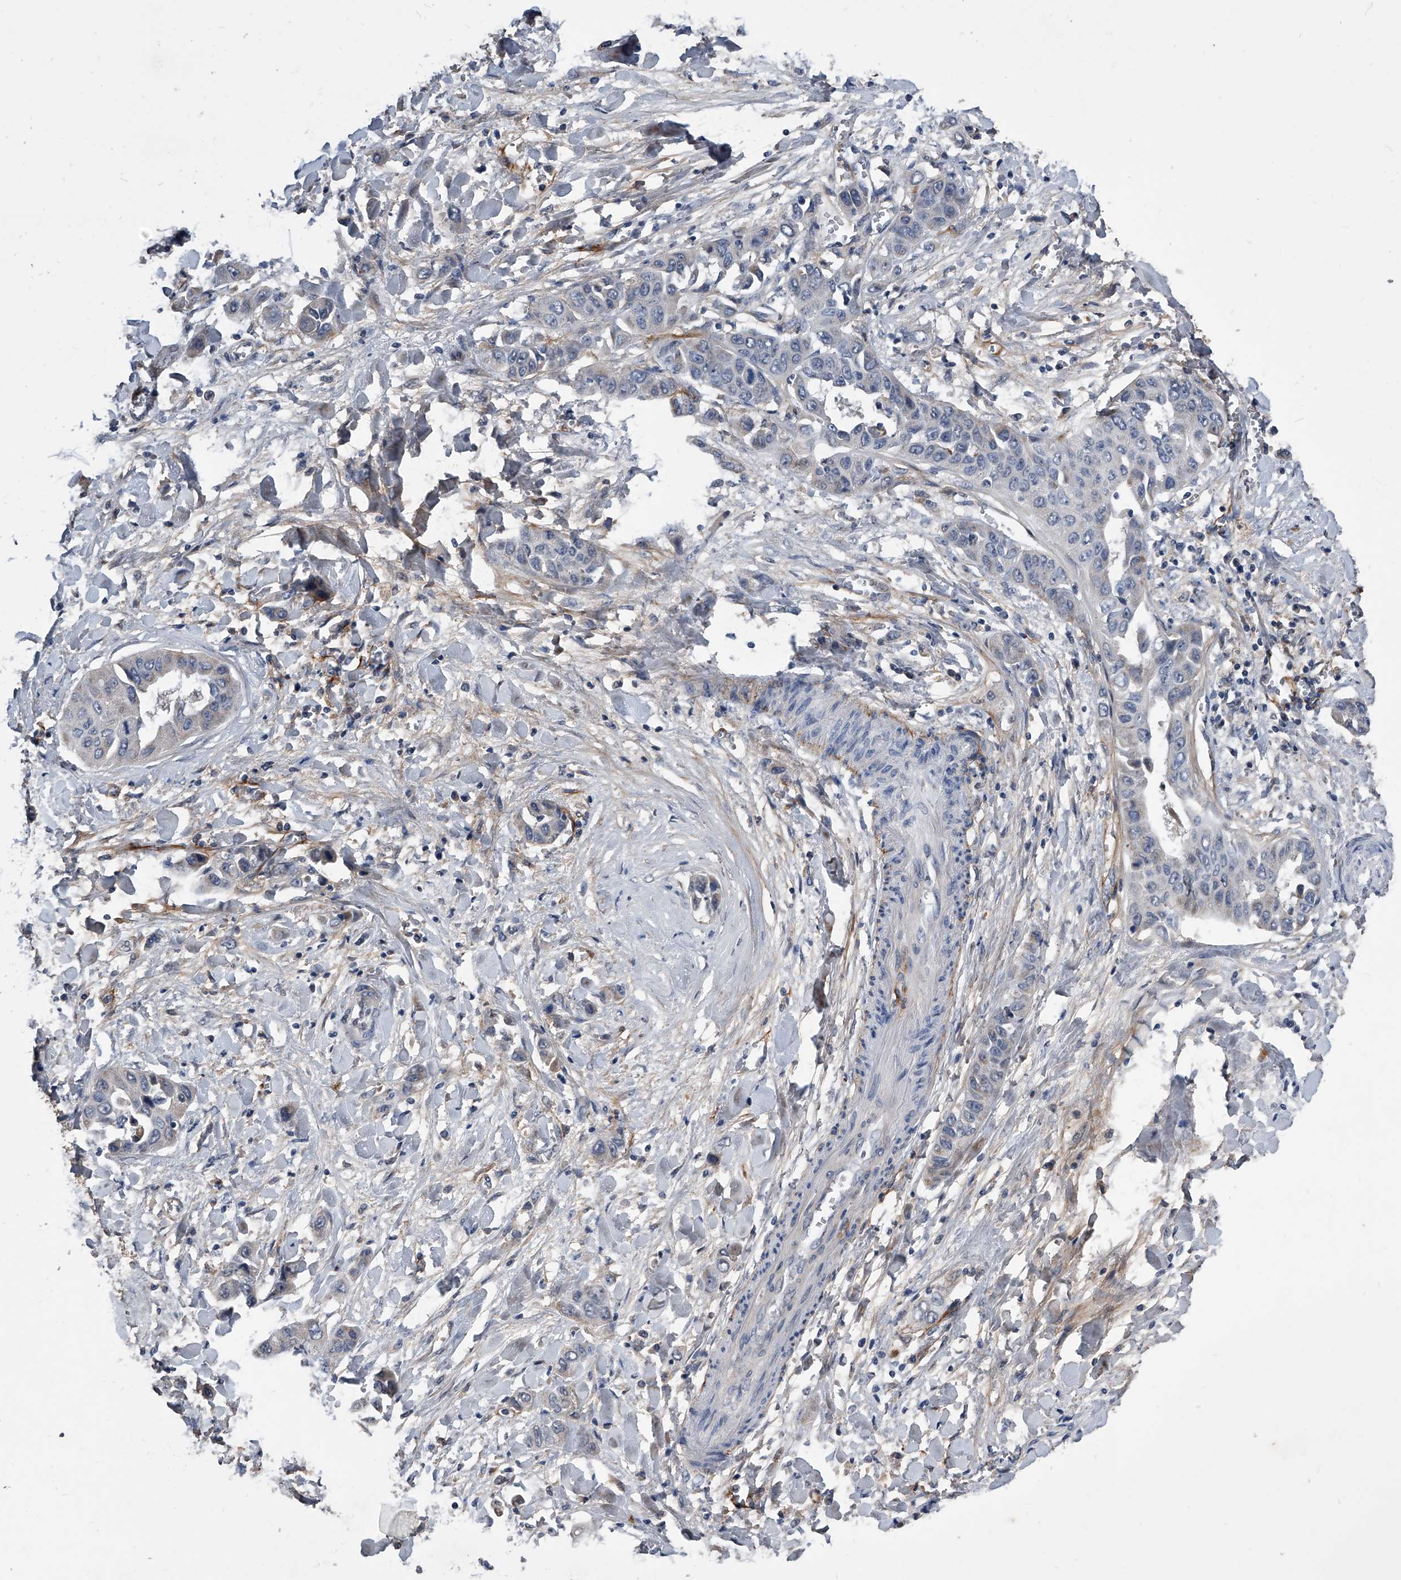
{"staining": {"intensity": "negative", "quantity": "none", "location": "none"}, "tissue": "liver cancer", "cell_type": "Tumor cells", "image_type": "cancer", "snomed": [{"axis": "morphology", "description": "Cholangiocarcinoma"}, {"axis": "topography", "description": "Liver"}], "caption": "The image displays no staining of tumor cells in liver cholangiocarcinoma.", "gene": "PHACTR1", "patient": {"sex": "female", "age": 52}}